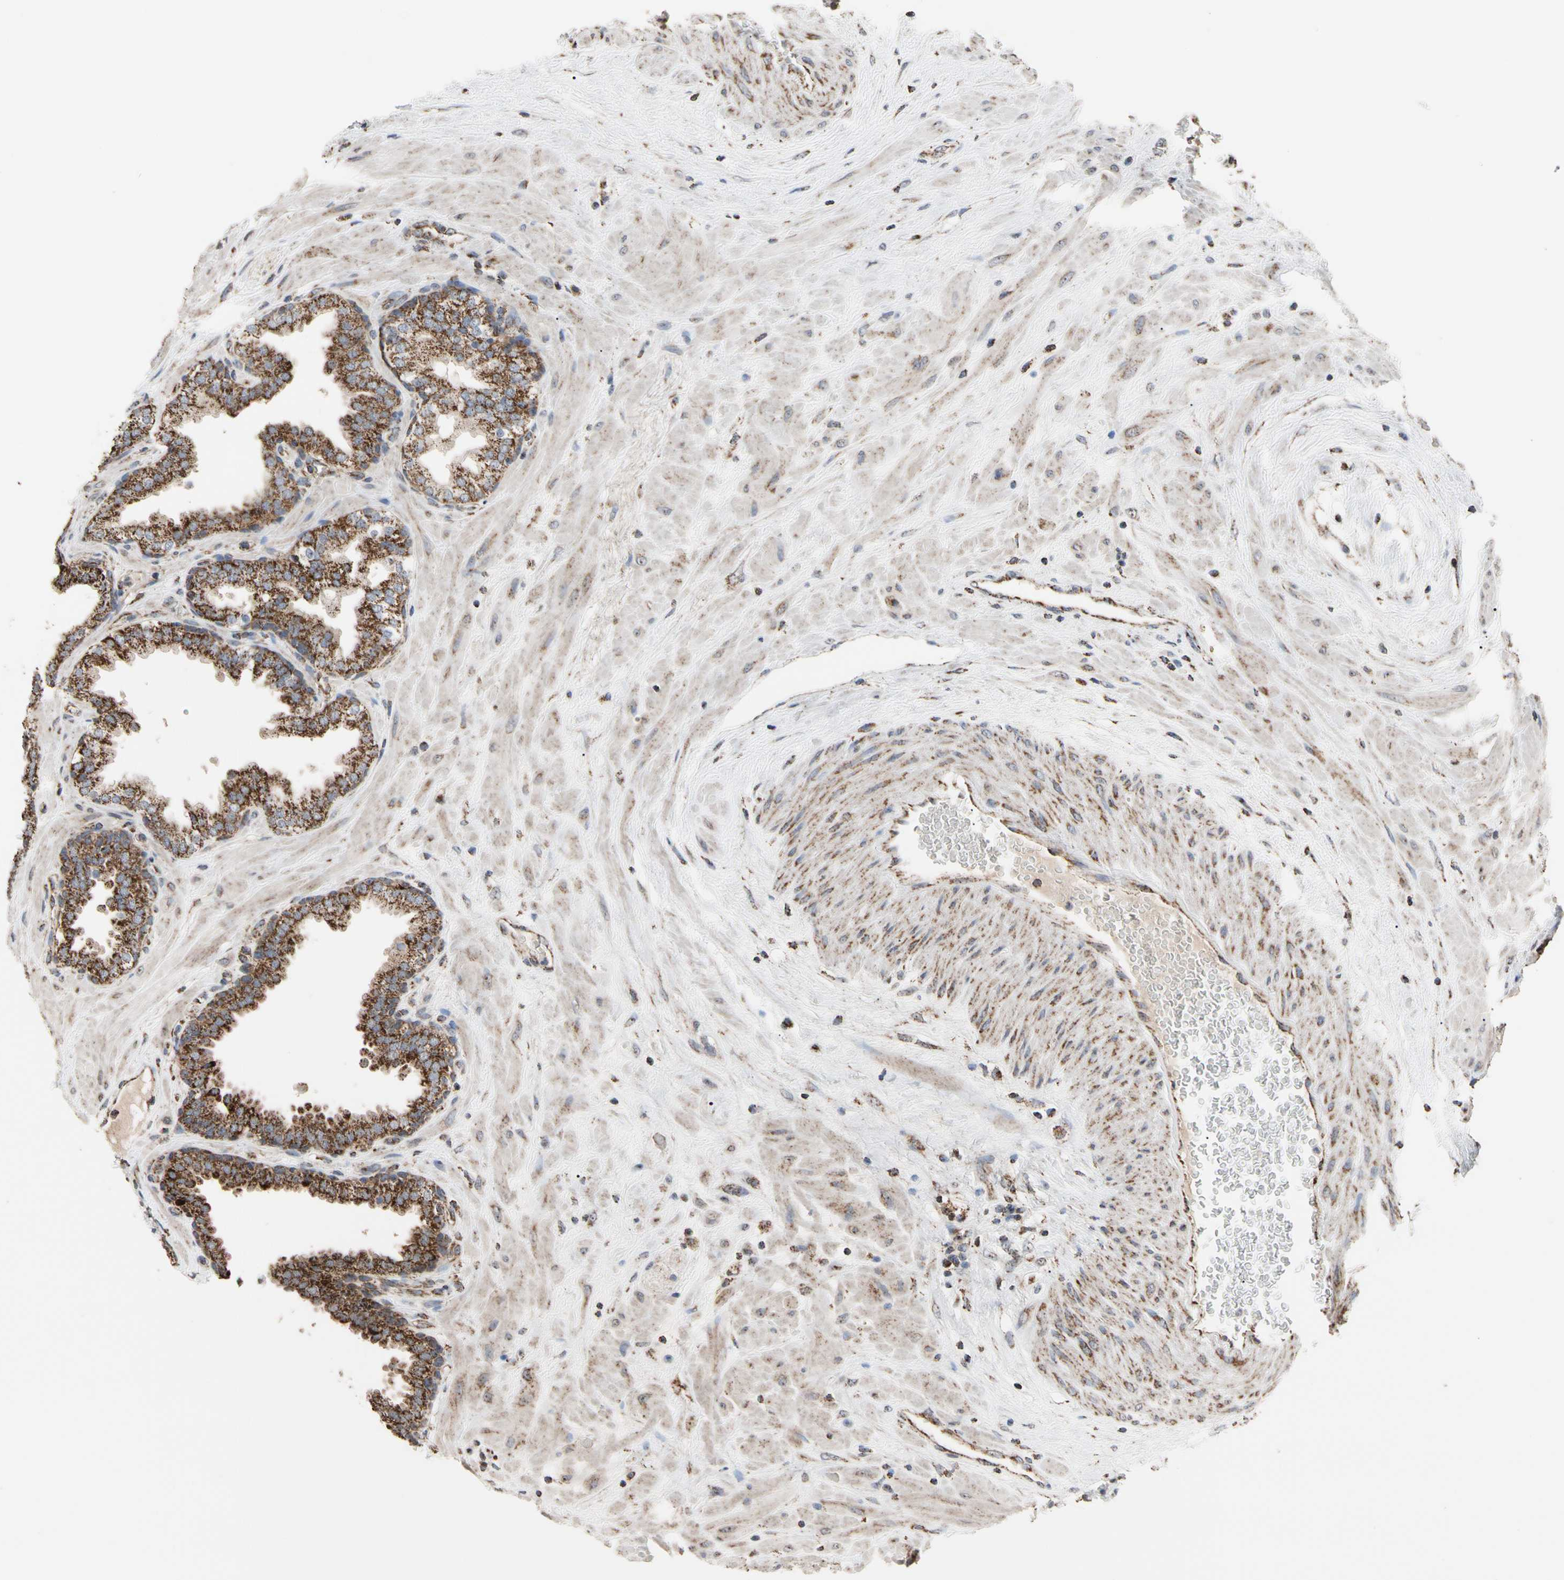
{"staining": {"intensity": "strong", "quantity": ">75%", "location": "cytoplasmic/membranous"}, "tissue": "prostate", "cell_type": "Glandular cells", "image_type": "normal", "snomed": [{"axis": "morphology", "description": "Normal tissue, NOS"}, {"axis": "topography", "description": "Prostate"}], "caption": "Immunohistochemistry micrograph of unremarkable prostate stained for a protein (brown), which exhibits high levels of strong cytoplasmic/membranous positivity in approximately >75% of glandular cells.", "gene": "FAM110B", "patient": {"sex": "male", "age": 51}}